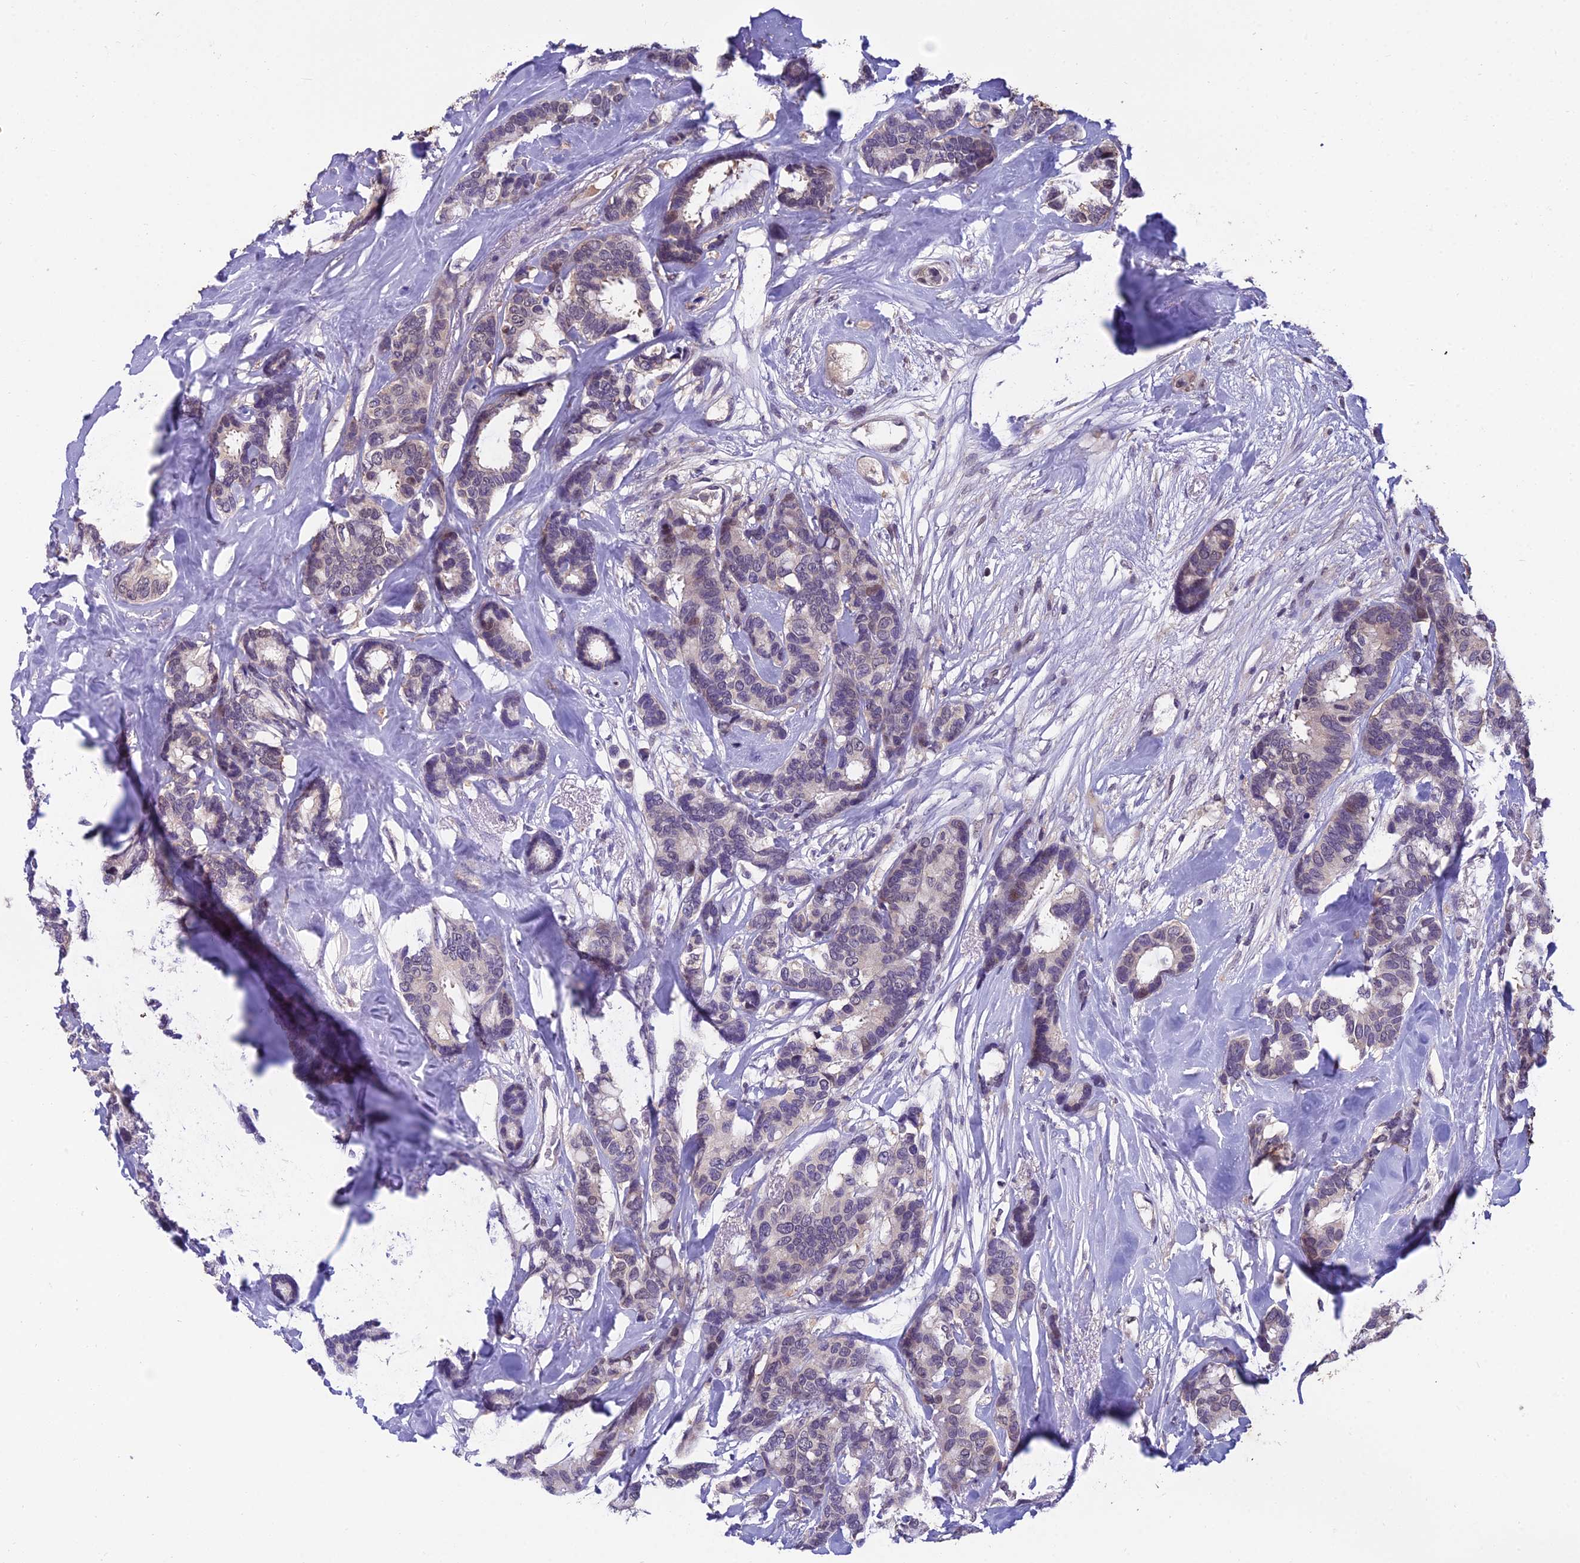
{"staining": {"intensity": "negative", "quantity": "none", "location": "none"}, "tissue": "breast cancer", "cell_type": "Tumor cells", "image_type": "cancer", "snomed": [{"axis": "morphology", "description": "Duct carcinoma"}, {"axis": "topography", "description": "Breast"}], "caption": "Tumor cells show no significant positivity in breast intraductal carcinoma.", "gene": "GRWD1", "patient": {"sex": "female", "age": 87}}